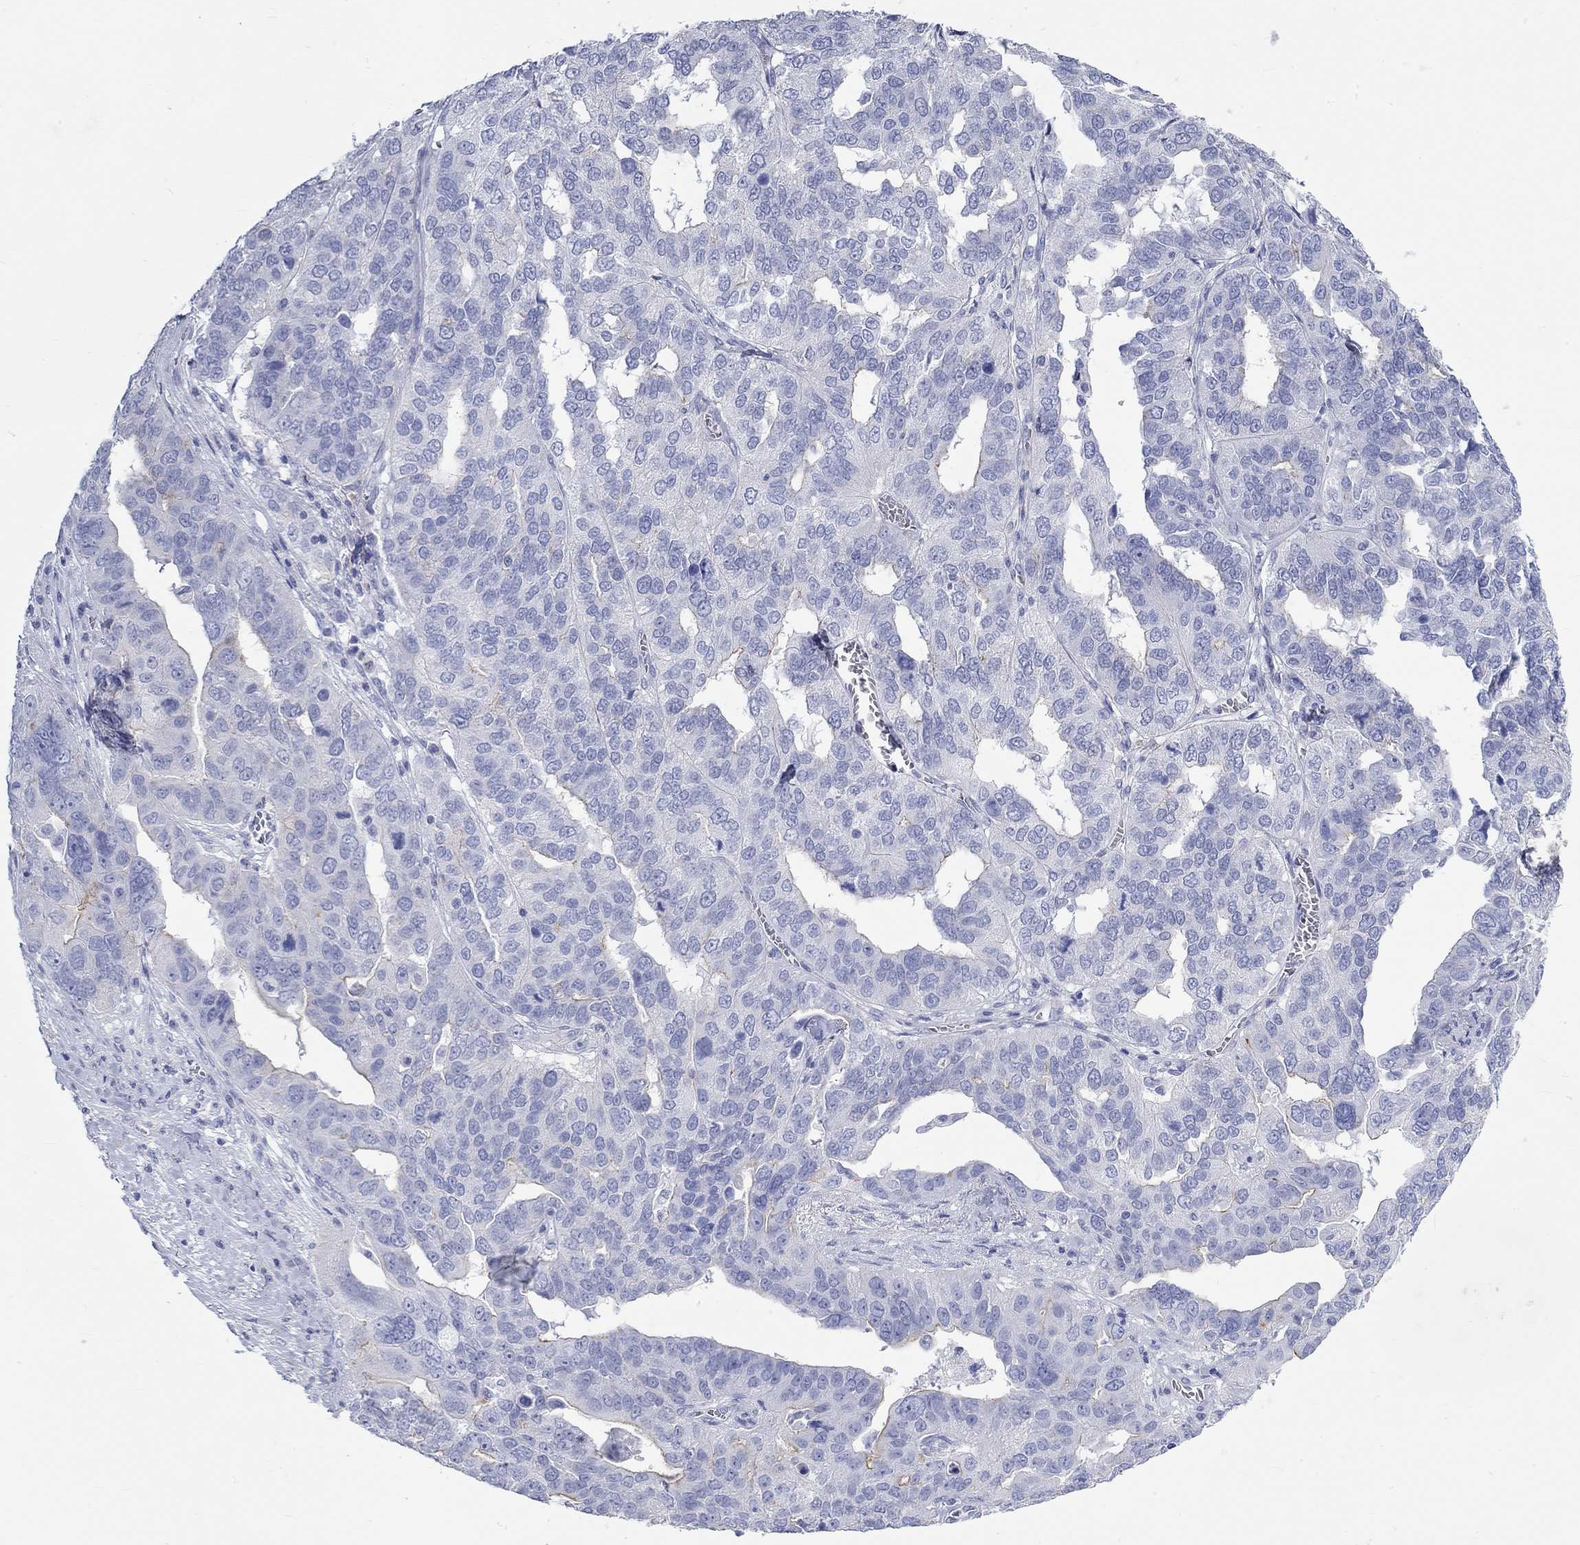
{"staining": {"intensity": "negative", "quantity": "none", "location": "none"}, "tissue": "ovarian cancer", "cell_type": "Tumor cells", "image_type": "cancer", "snomed": [{"axis": "morphology", "description": "Carcinoma, endometroid"}, {"axis": "topography", "description": "Soft tissue"}, {"axis": "topography", "description": "Ovary"}], "caption": "Immunohistochemistry histopathology image of neoplastic tissue: ovarian cancer stained with DAB exhibits no significant protein staining in tumor cells.", "gene": "SPATA9", "patient": {"sex": "female", "age": 52}}